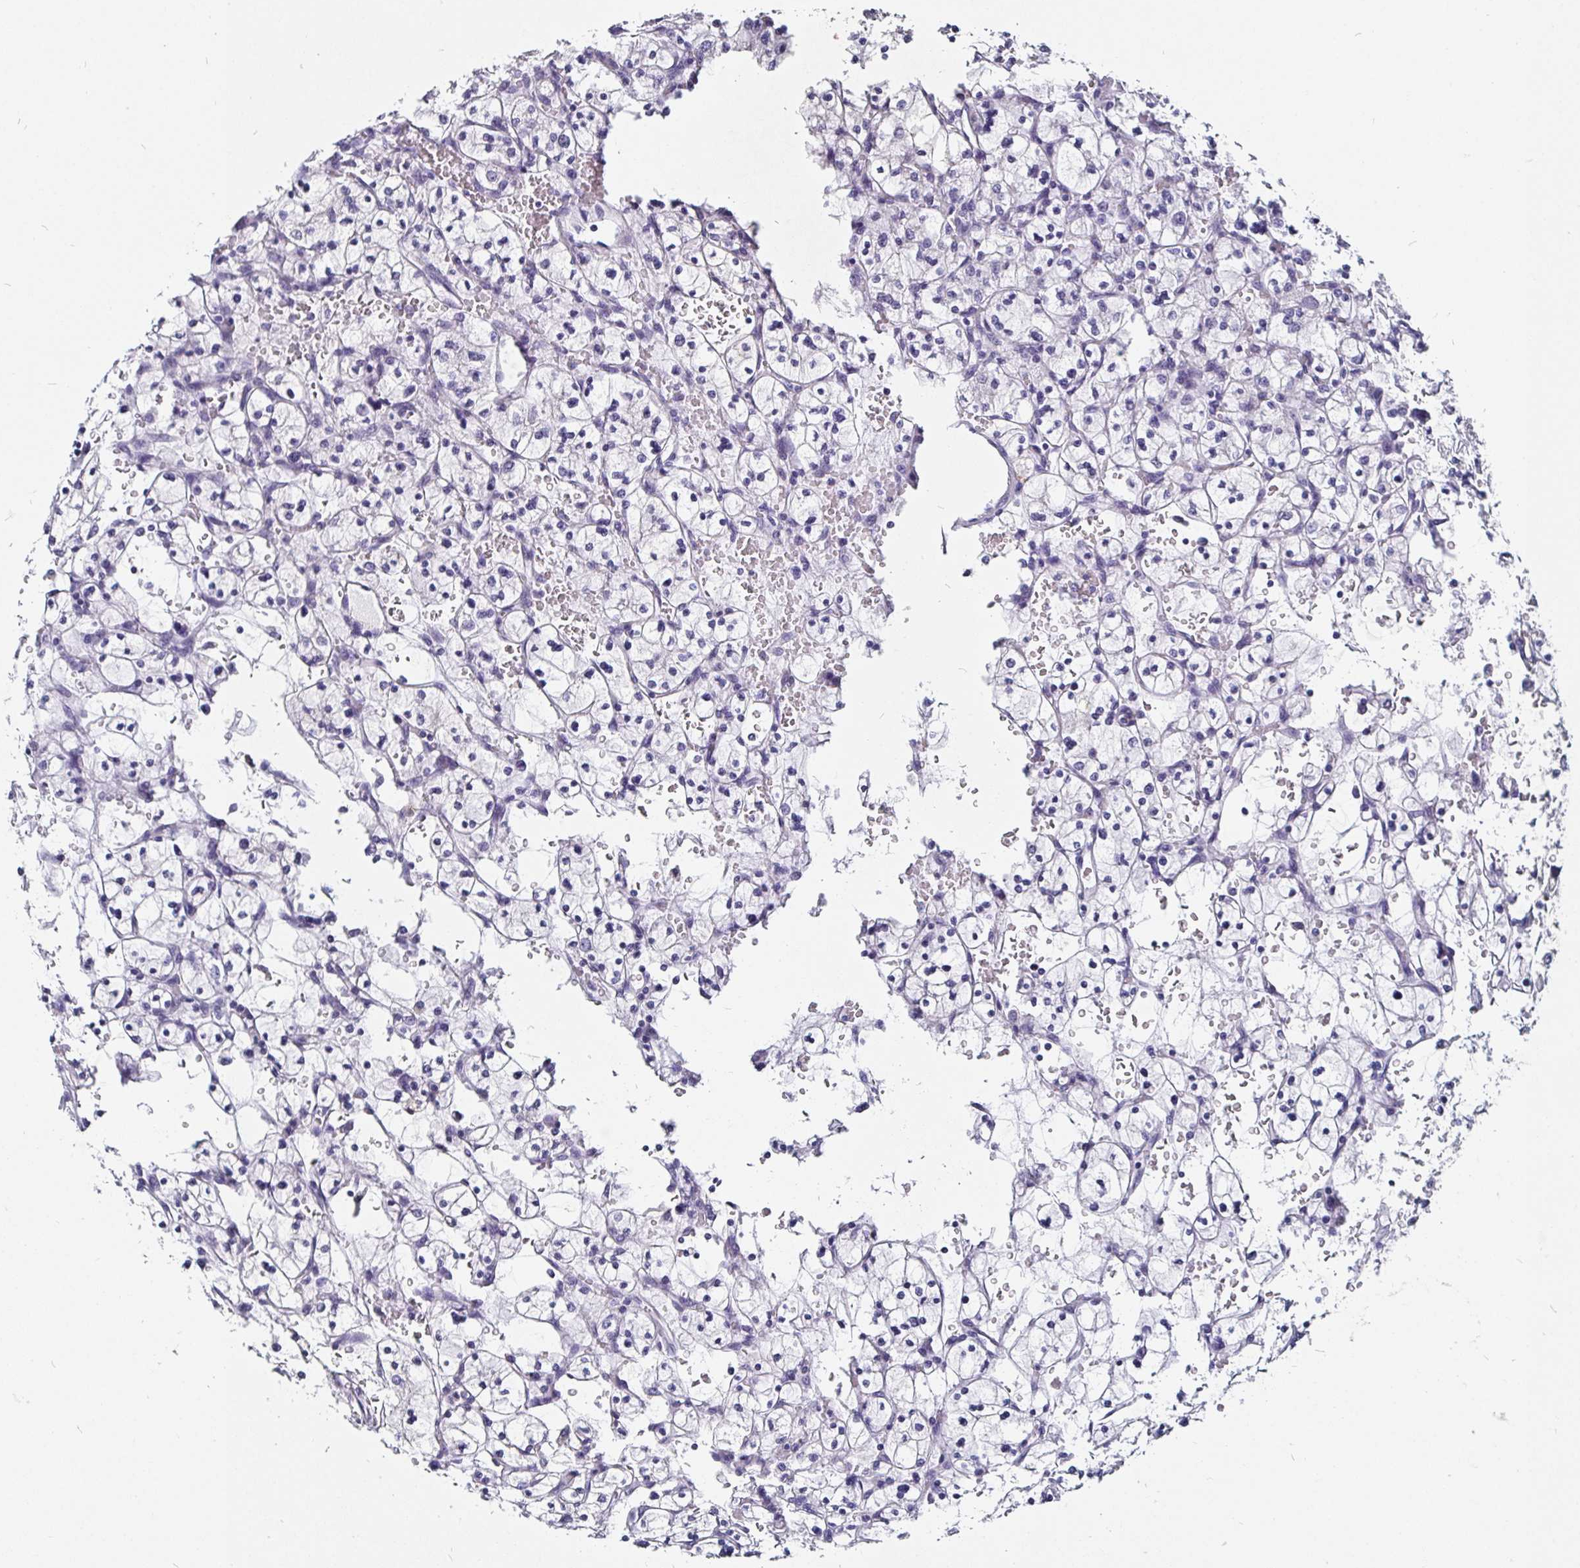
{"staining": {"intensity": "negative", "quantity": "none", "location": "none"}, "tissue": "renal cancer", "cell_type": "Tumor cells", "image_type": "cancer", "snomed": [{"axis": "morphology", "description": "Adenocarcinoma, NOS"}, {"axis": "topography", "description": "Kidney"}], "caption": "This is an immunohistochemistry (IHC) image of human adenocarcinoma (renal). There is no staining in tumor cells.", "gene": "FAIM2", "patient": {"sex": "female", "age": 83}}